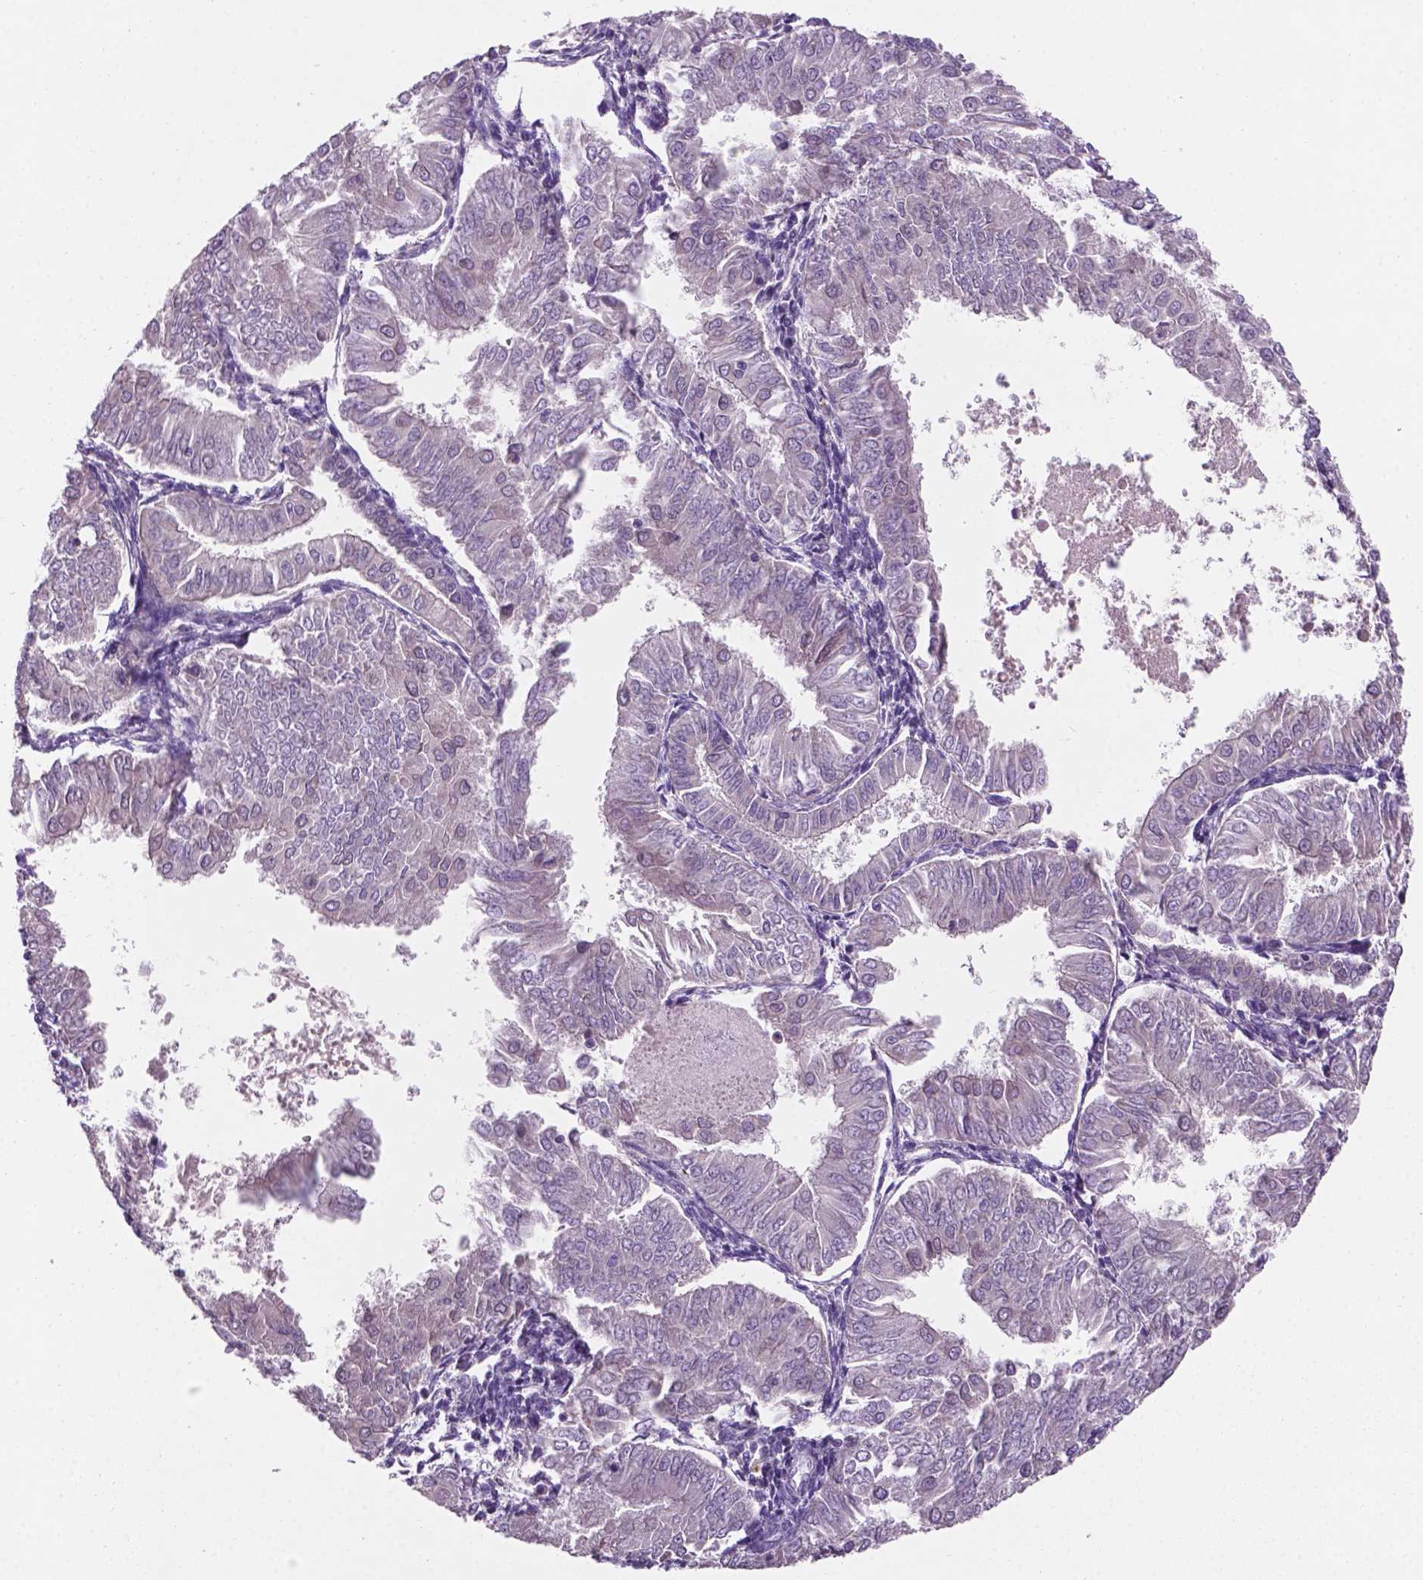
{"staining": {"intensity": "negative", "quantity": "none", "location": "none"}, "tissue": "endometrial cancer", "cell_type": "Tumor cells", "image_type": "cancer", "snomed": [{"axis": "morphology", "description": "Adenocarcinoma, NOS"}, {"axis": "topography", "description": "Endometrium"}], "caption": "DAB (3,3'-diaminobenzidine) immunohistochemical staining of human endometrial cancer reveals no significant expression in tumor cells.", "gene": "GXYLT2", "patient": {"sex": "female", "age": 53}}